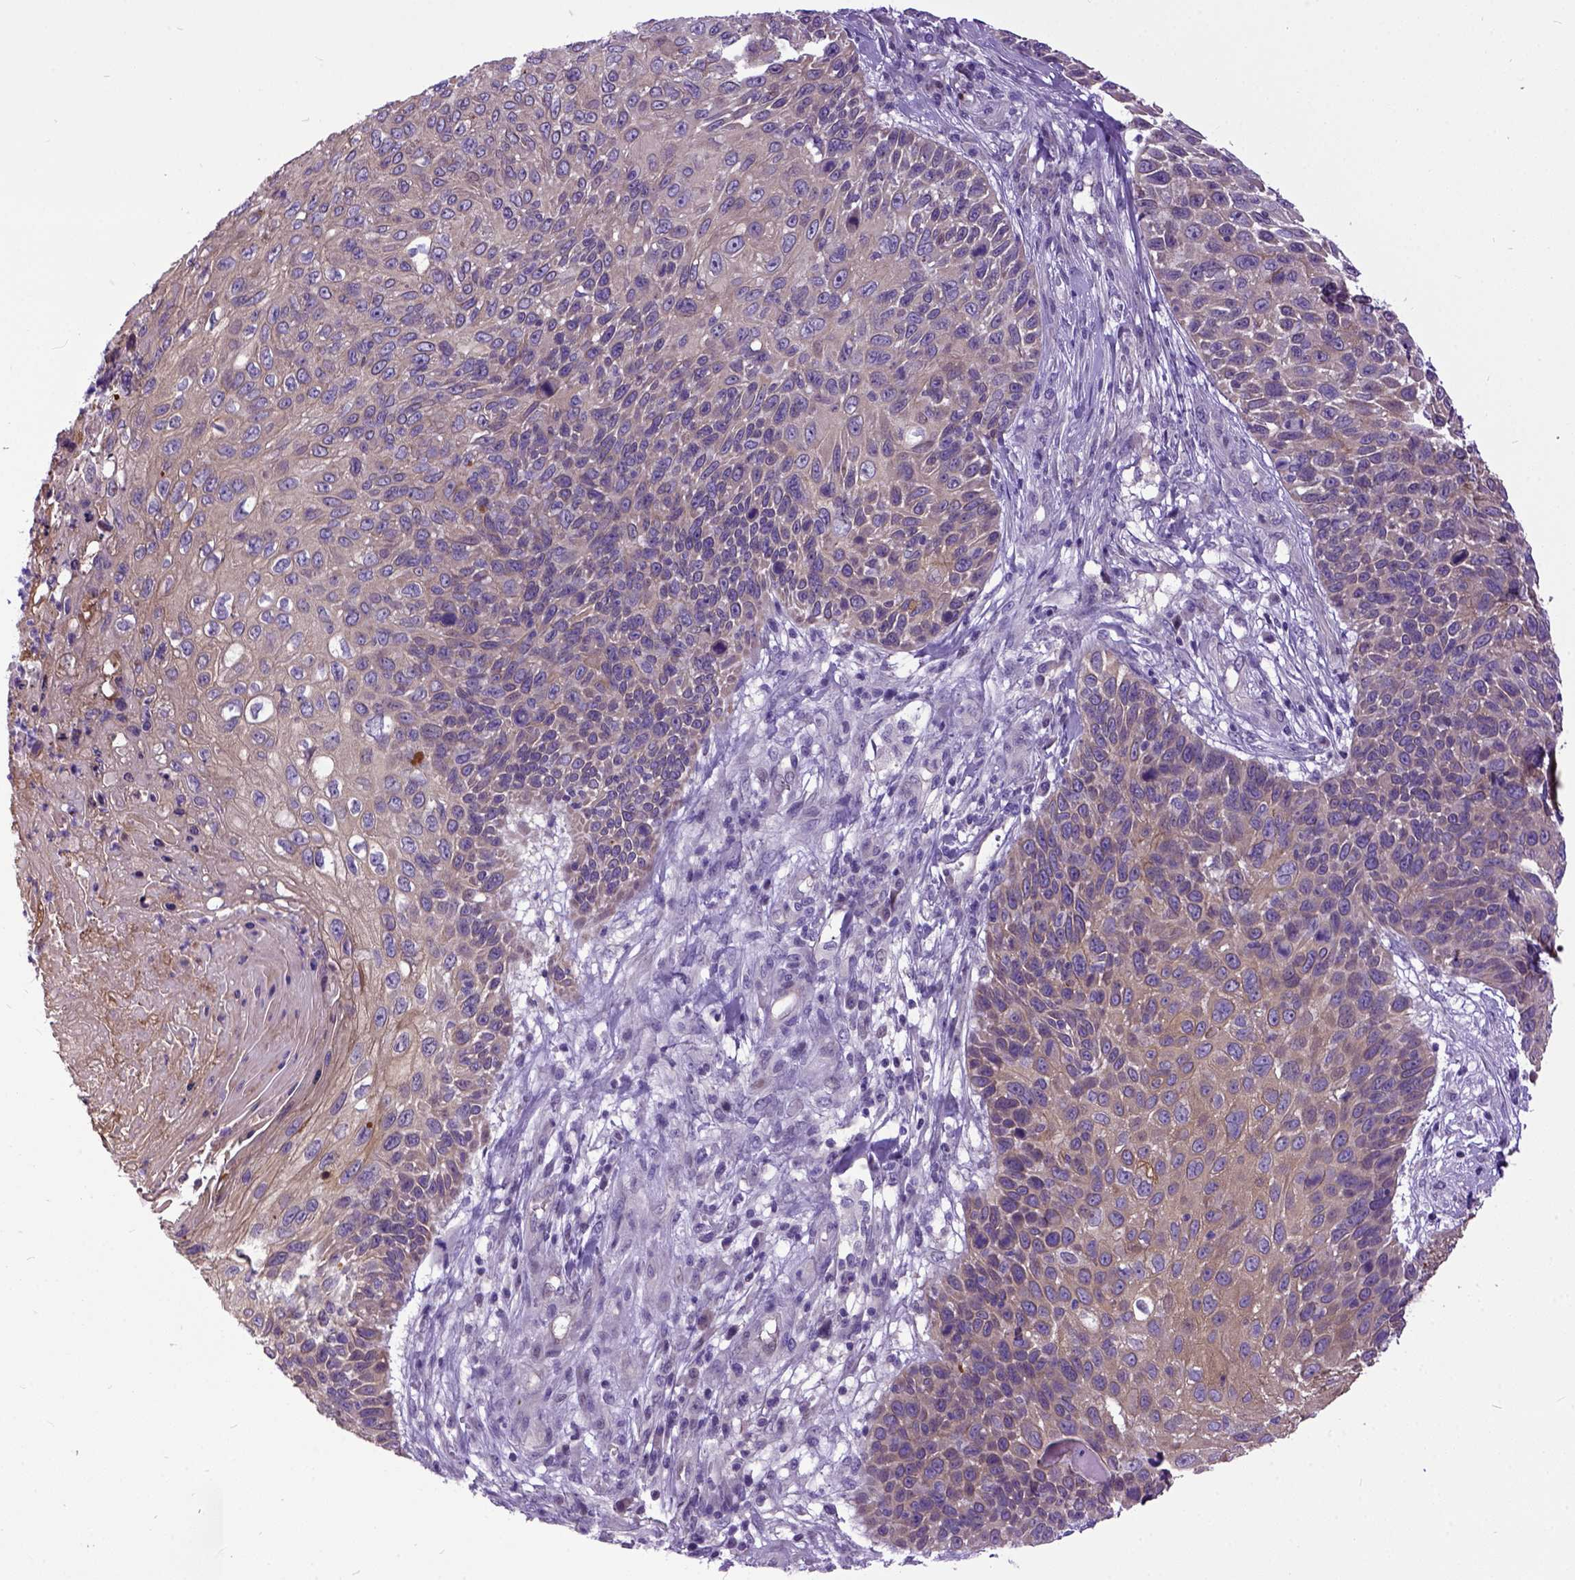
{"staining": {"intensity": "weak", "quantity": ">75%", "location": "cytoplasmic/membranous"}, "tissue": "skin cancer", "cell_type": "Tumor cells", "image_type": "cancer", "snomed": [{"axis": "morphology", "description": "Squamous cell carcinoma, NOS"}, {"axis": "topography", "description": "Skin"}], "caption": "Immunohistochemical staining of human squamous cell carcinoma (skin) exhibits weak cytoplasmic/membranous protein staining in about >75% of tumor cells.", "gene": "NEK5", "patient": {"sex": "male", "age": 92}}